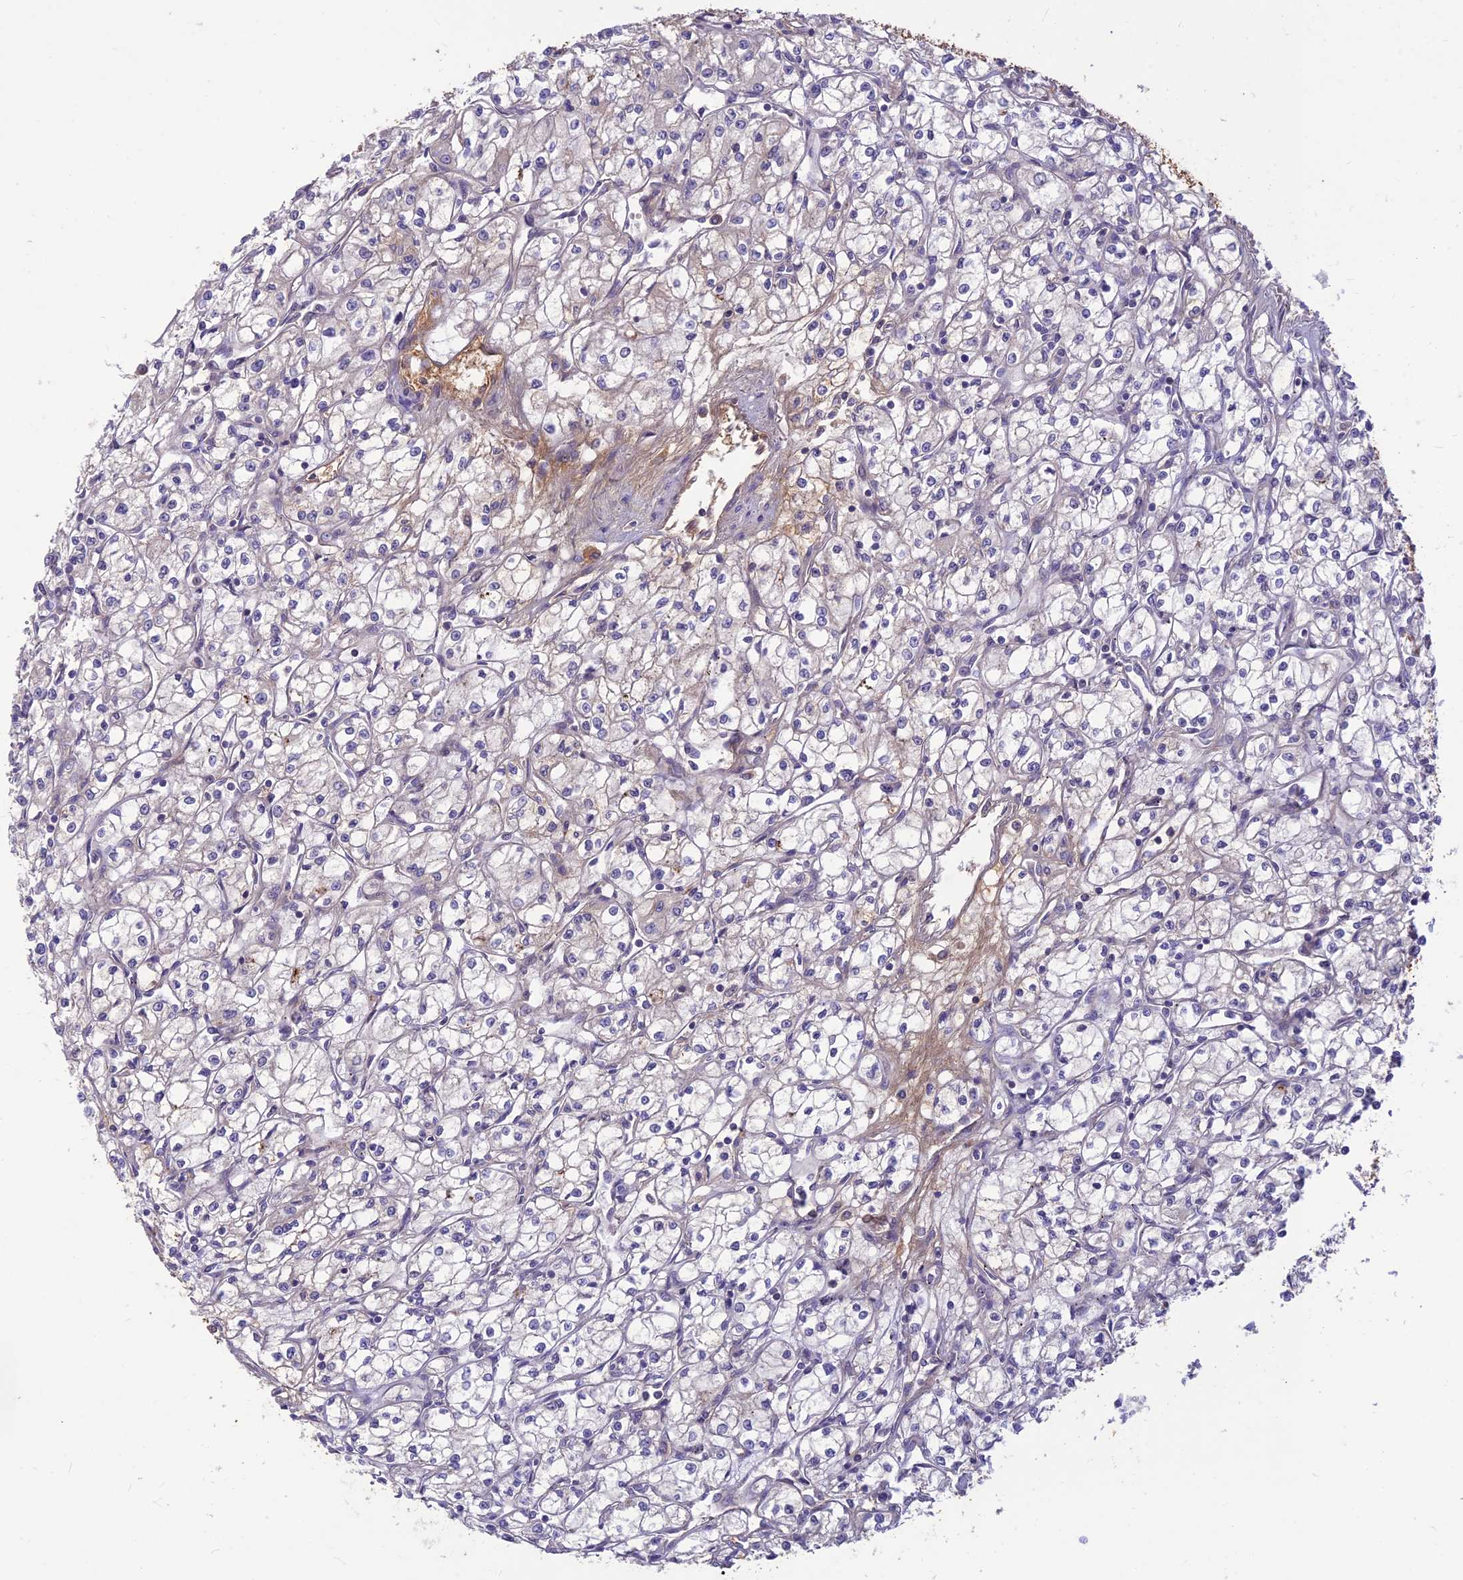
{"staining": {"intensity": "moderate", "quantity": "<25%", "location": "cytoplasmic/membranous"}, "tissue": "renal cancer", "cell_type": "Tumor cells", "image_type": "cancer", "snomed": [{"axis": "morphology", "description": "Adenocarcinoma, NOS"}, {"axis": "topography", "description": "Kidney"}], "caption": "A brown stain labels moderate cytoplasmic/membranous staining of a protein in renal cancer tumor cells.", "gene": "ST8SIA5", "patient": {"sex": "male", "age": 59}}